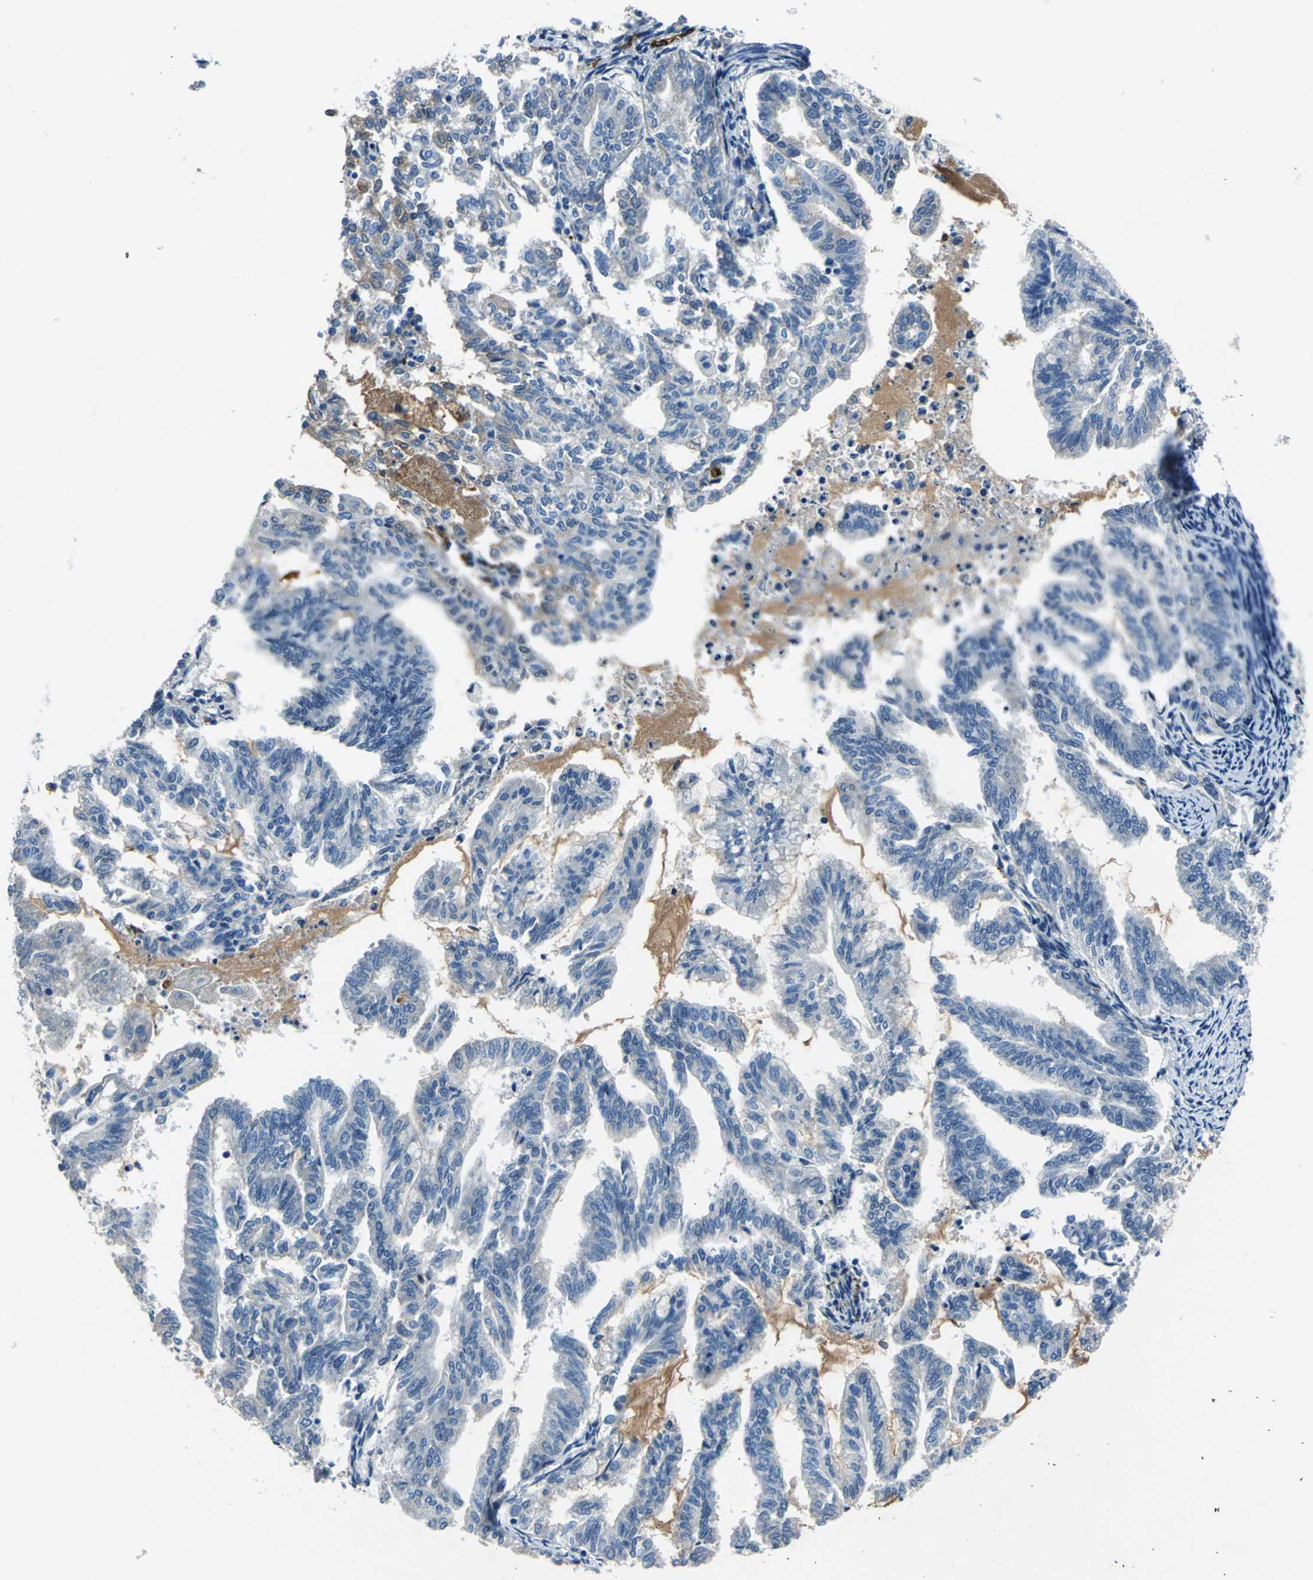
{"staining": {"intensity": "negative", "quantity": "none", "location": "none"}, "tissue": "endometrial cancer", "cell_type": "Tumor cells", "image_type": "cancer", "snomed": [{"axis": "morphology", "description": "Adenocarcinoma, NOS"}, {"axis": "topography", "description": "Endometrium"}], "caption": "This is a image of IHC staining of endometrial cancer (adenocarcinoma), which shows no positivity in tumor cells.", "gene": "SELP", "patient": {"sex": "female", "age": 79}}